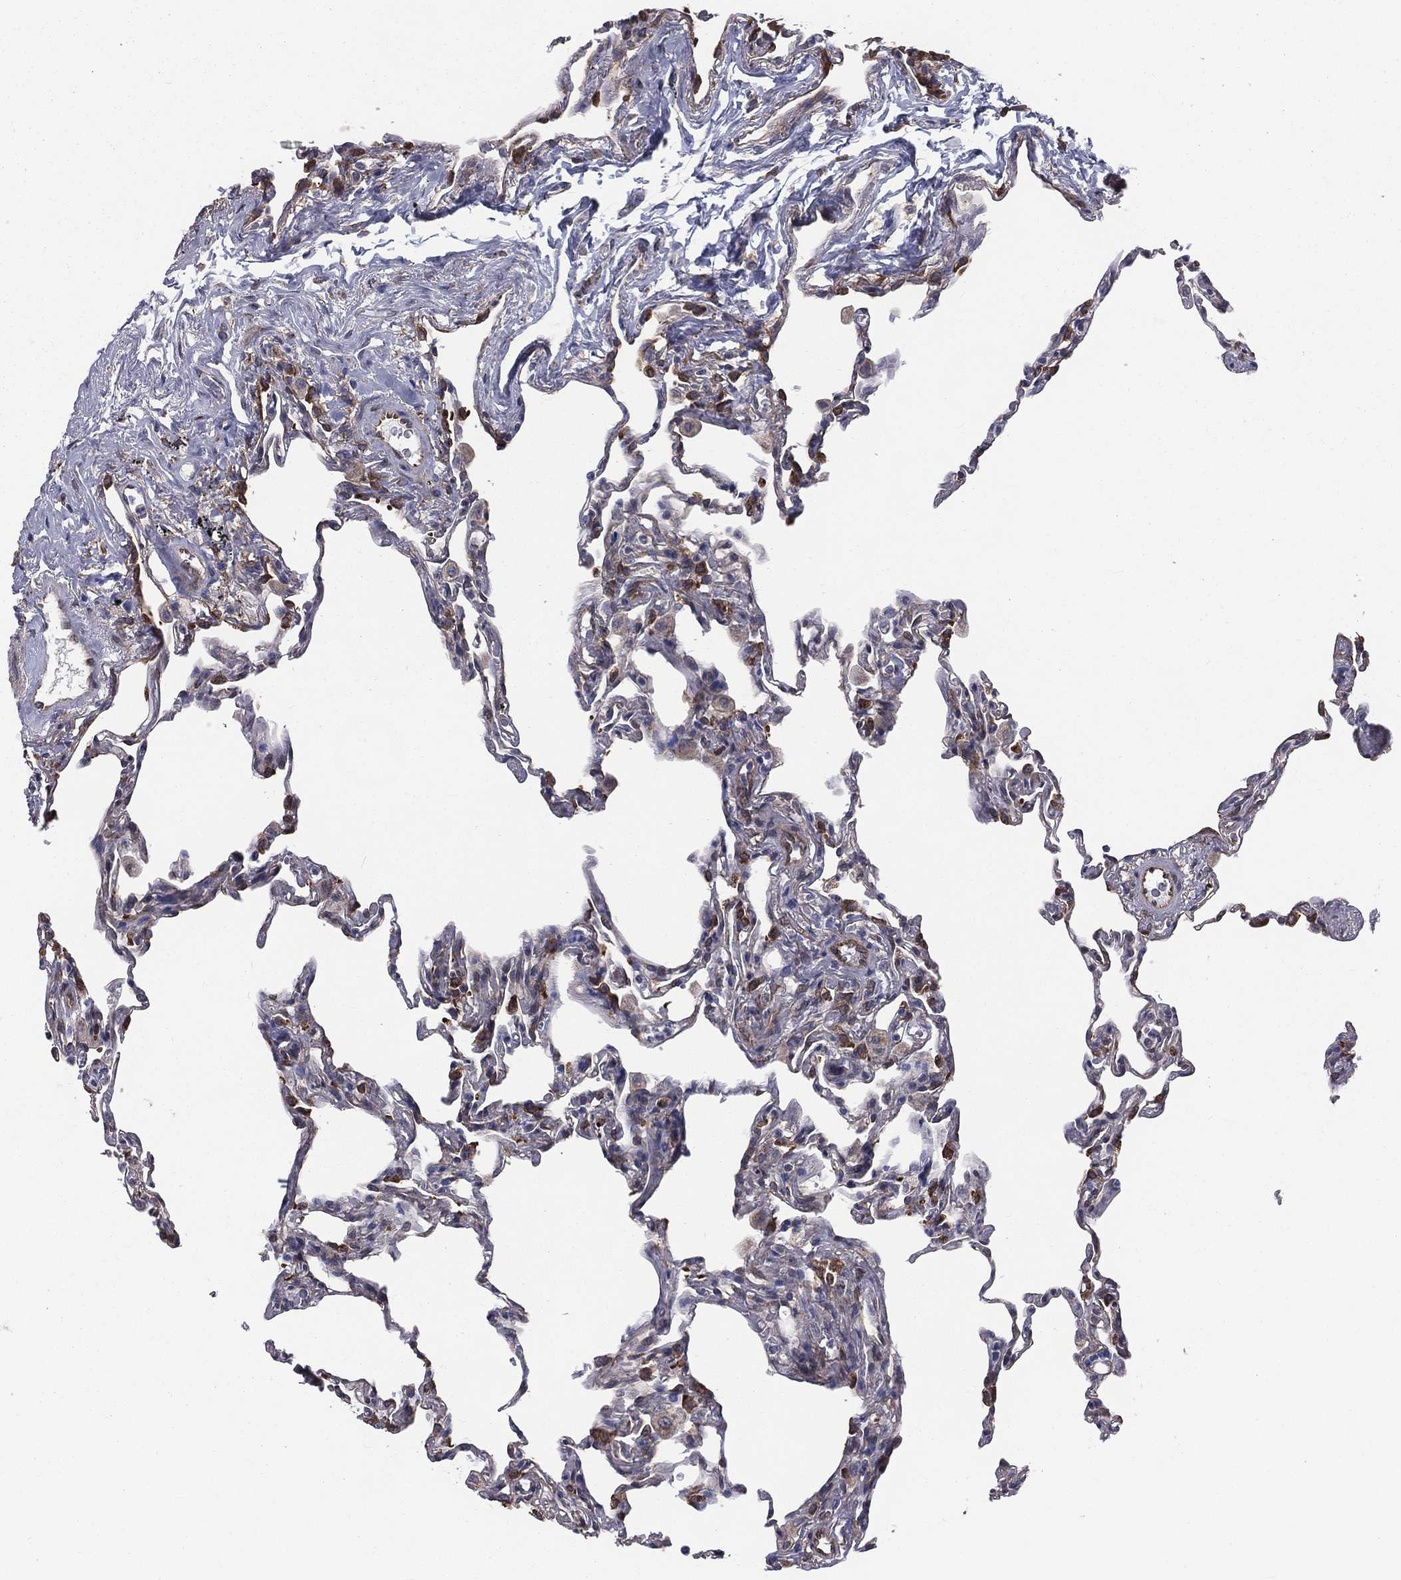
{"staining": {"intensity": "strong", "quantity": "<25%", "location": "cytoplasmic/membranous"}, "tissue": "lung", "cell_type": "Alveolar cells", "image_type": "normal", "snomed": [{"axis": "morphology", "description": "Normal tissue, NOS"}, {"axis": "topography", "description": "Lung"}], "caption": "Lung stained with DAB (3,3'-diaminobenzidine) immunohistochemistry (IHC) exhibits medium levels of strong cytoplasmic/membranous expression in approximately <25% of alveolar cells. Nuclei are stained in blue.", "gene": "PGRMC1", "patient": {"sex": "female", "age": 57}}